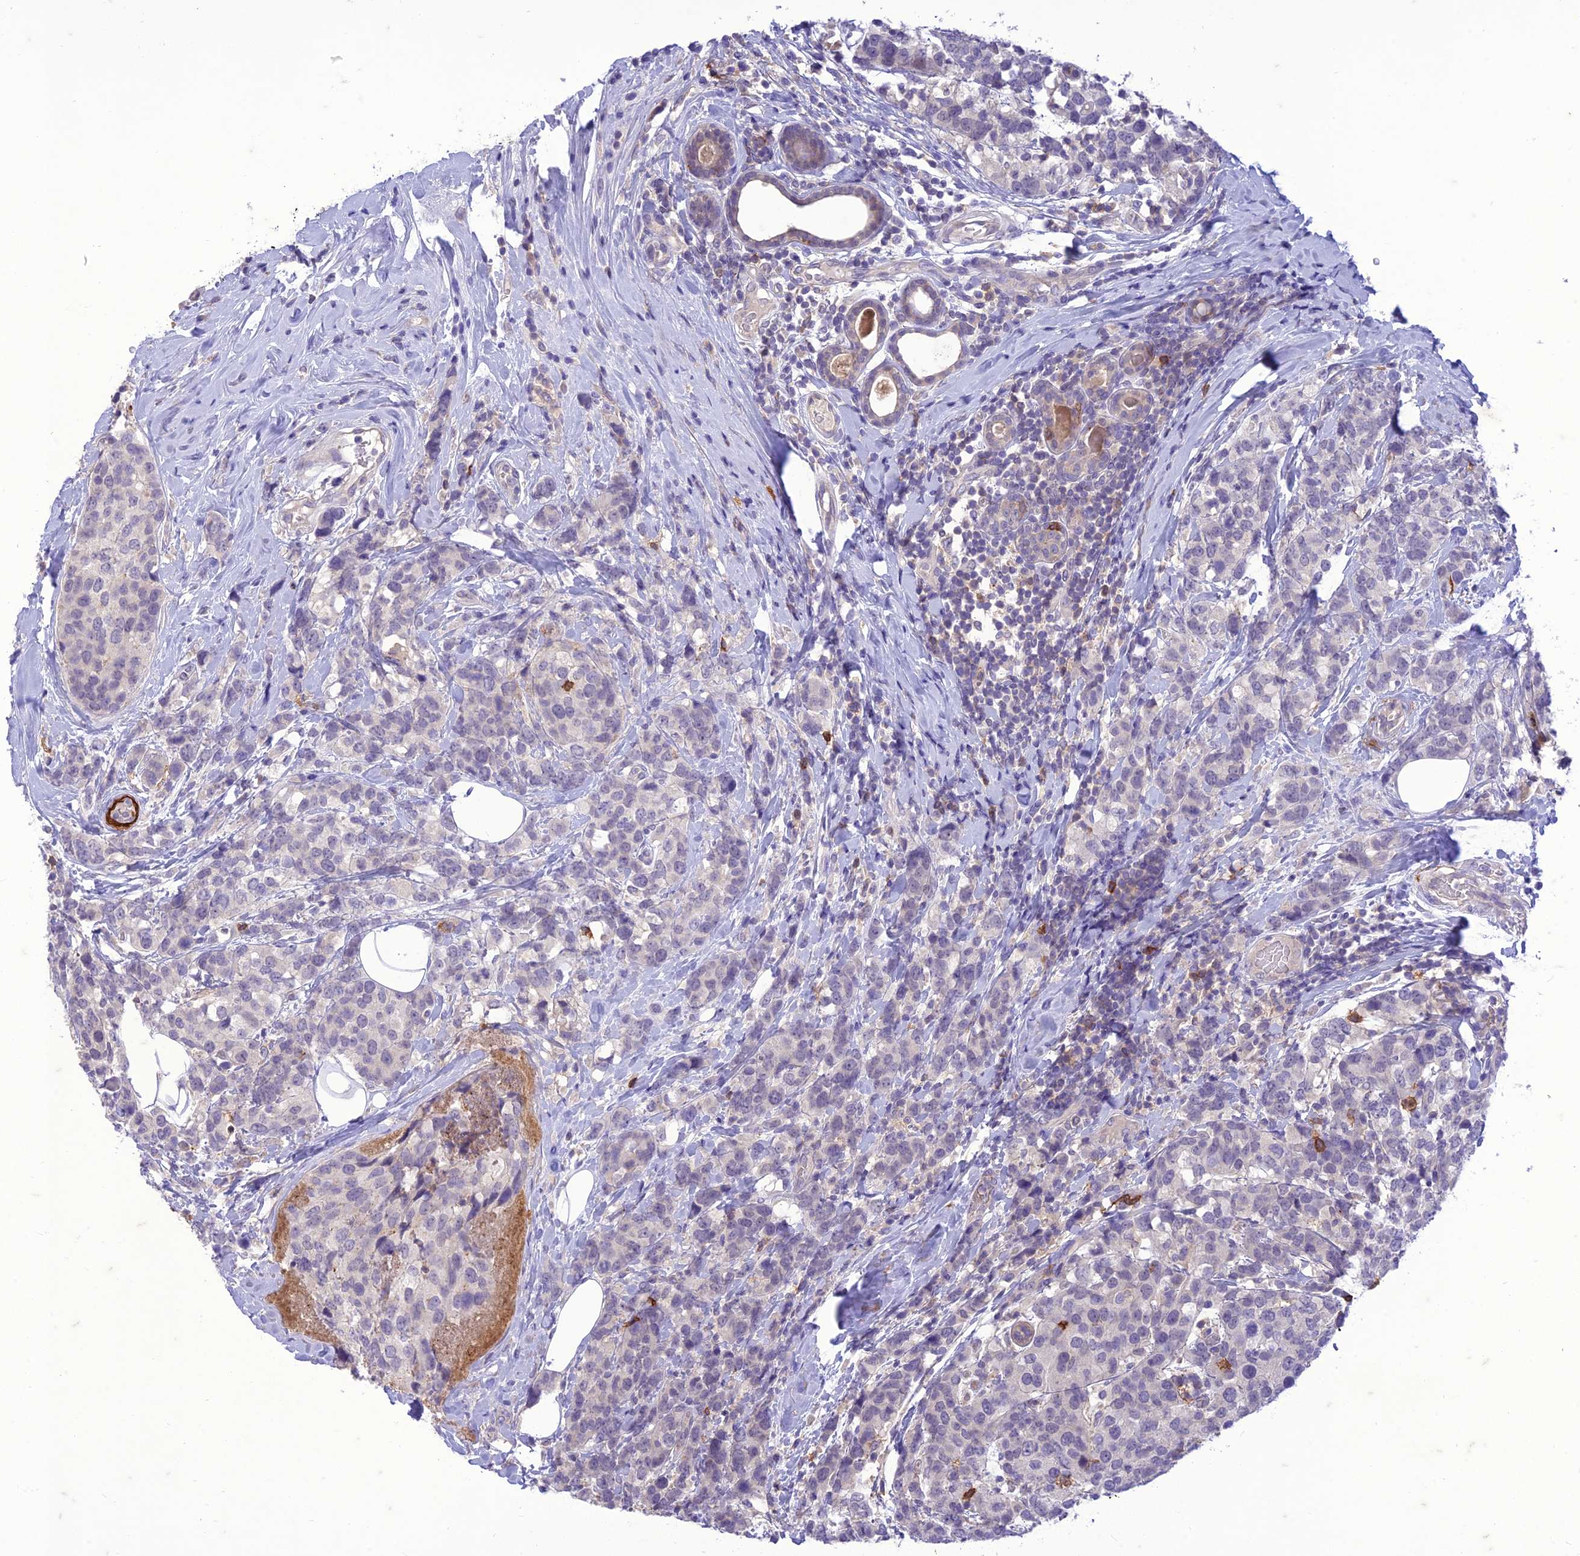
{"staining": {"intensity": "negative", "quantity": "none", "location": "none"}, "tissue": "breast cancer", "cell_type": "Tumor cells", "image_type": "cancer", "snomed": [{"axis": "morphology", "description": "Lobular carcinoma"}, {"axis": "topography", "description": "Breast"}], "caption": "Histopathology image shows no significant protein expression in tumor cells of breast lobular carcinoma.", "gene": "ITGAE", "patient": {"sex": "female", "age": 59}}